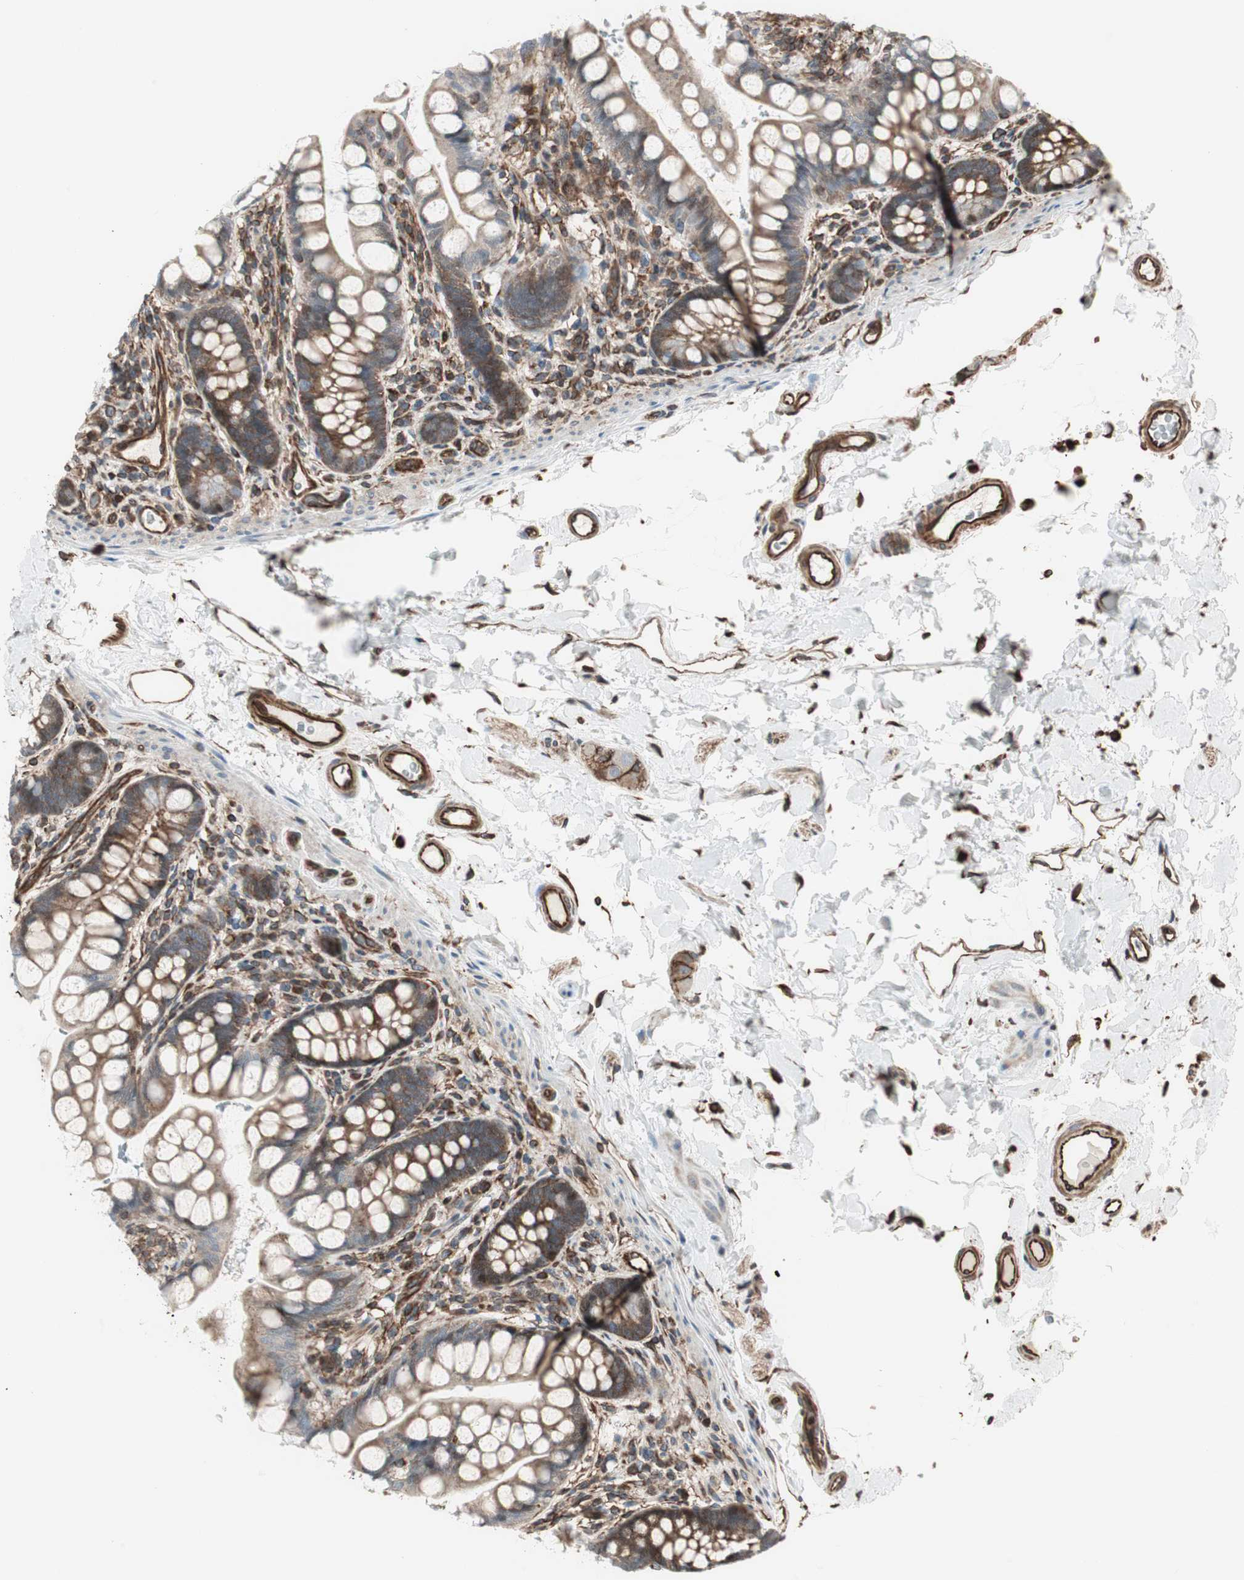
{"staining": {"intensity": "moderate", "quantity": ">75%", "location": "cytoplasmic/membranous"}, "tissue": "small intestine", "cell_type": "Glandular cells", "image_type": "normal", "snomed": [{"axis": "morphology", "description": "Normal tissue, NOS"}, {"axis": "topography", "description": "Small intestine"}], "caption": "A medium amount of moderate cytoplasmic/membranous expression is identified in approximately >75% of glandular cells in normal small intestine. (DAB (3,3'-diaminobenzidine) IHC, brown staining for protein, blue staining for nuclei).", "gene": "MAD2L2", "patient": {"sex": "female", "age": 58}}